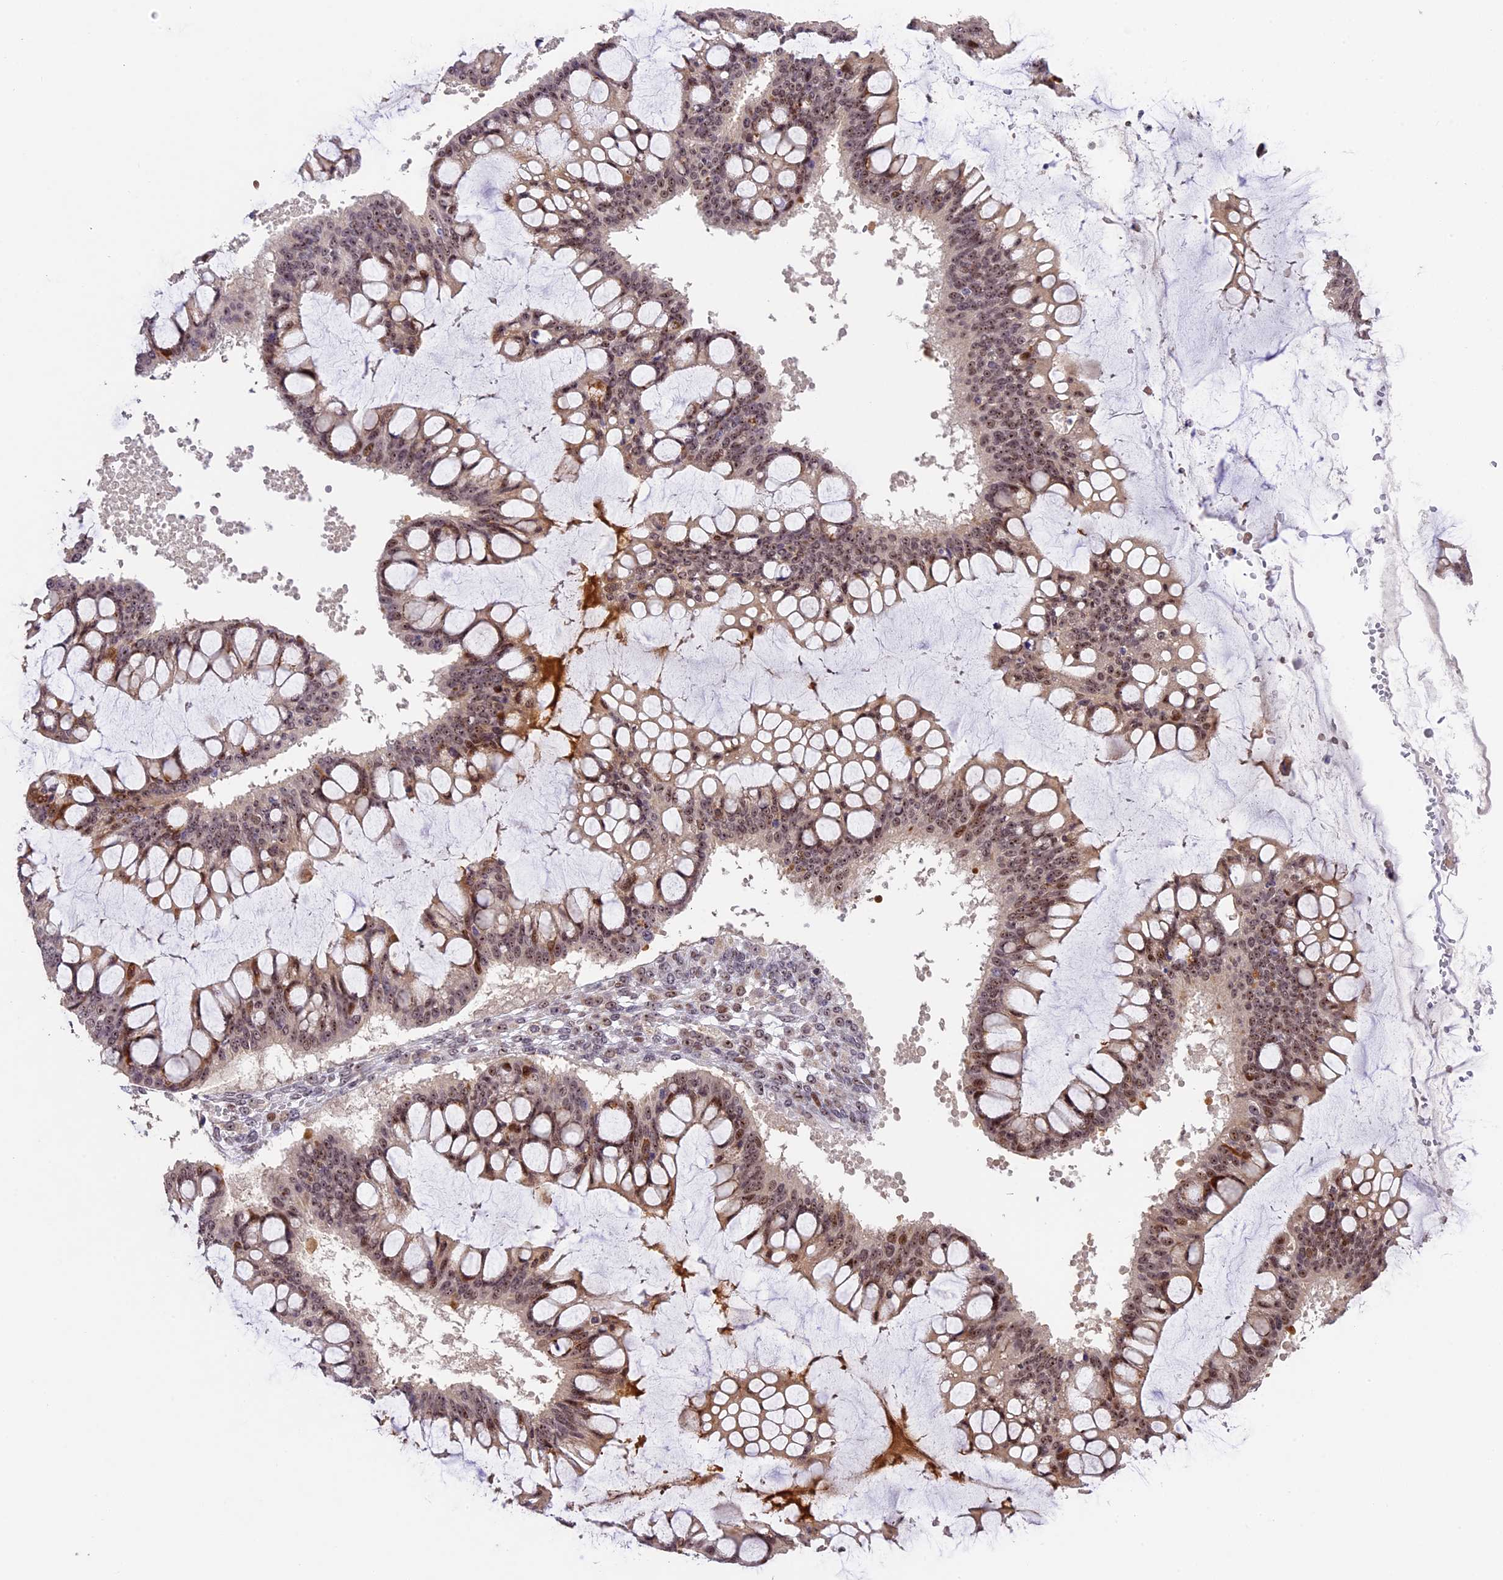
{"staining": {"intensity": "moderate", "quantity": ">75%", "location": "nuclear"}, "tissue": "ovarian cancer", "cell_type": "Tumor cells", "image_type": "cancer", "snomed": [{"axis": "morphology", "description": "Cystadenocarcinoma, mucinous, NOS"}, {"axis": "topography", "description": "Ovary"}], "caption": "Ovarian cancer (mucinous cystadenocarcinoma) stained for a protein exhibits moderate nuclear positivity in tumor cells.", "gene": "ZAR1L", "patient": {"sex": "female", "age": 73}}